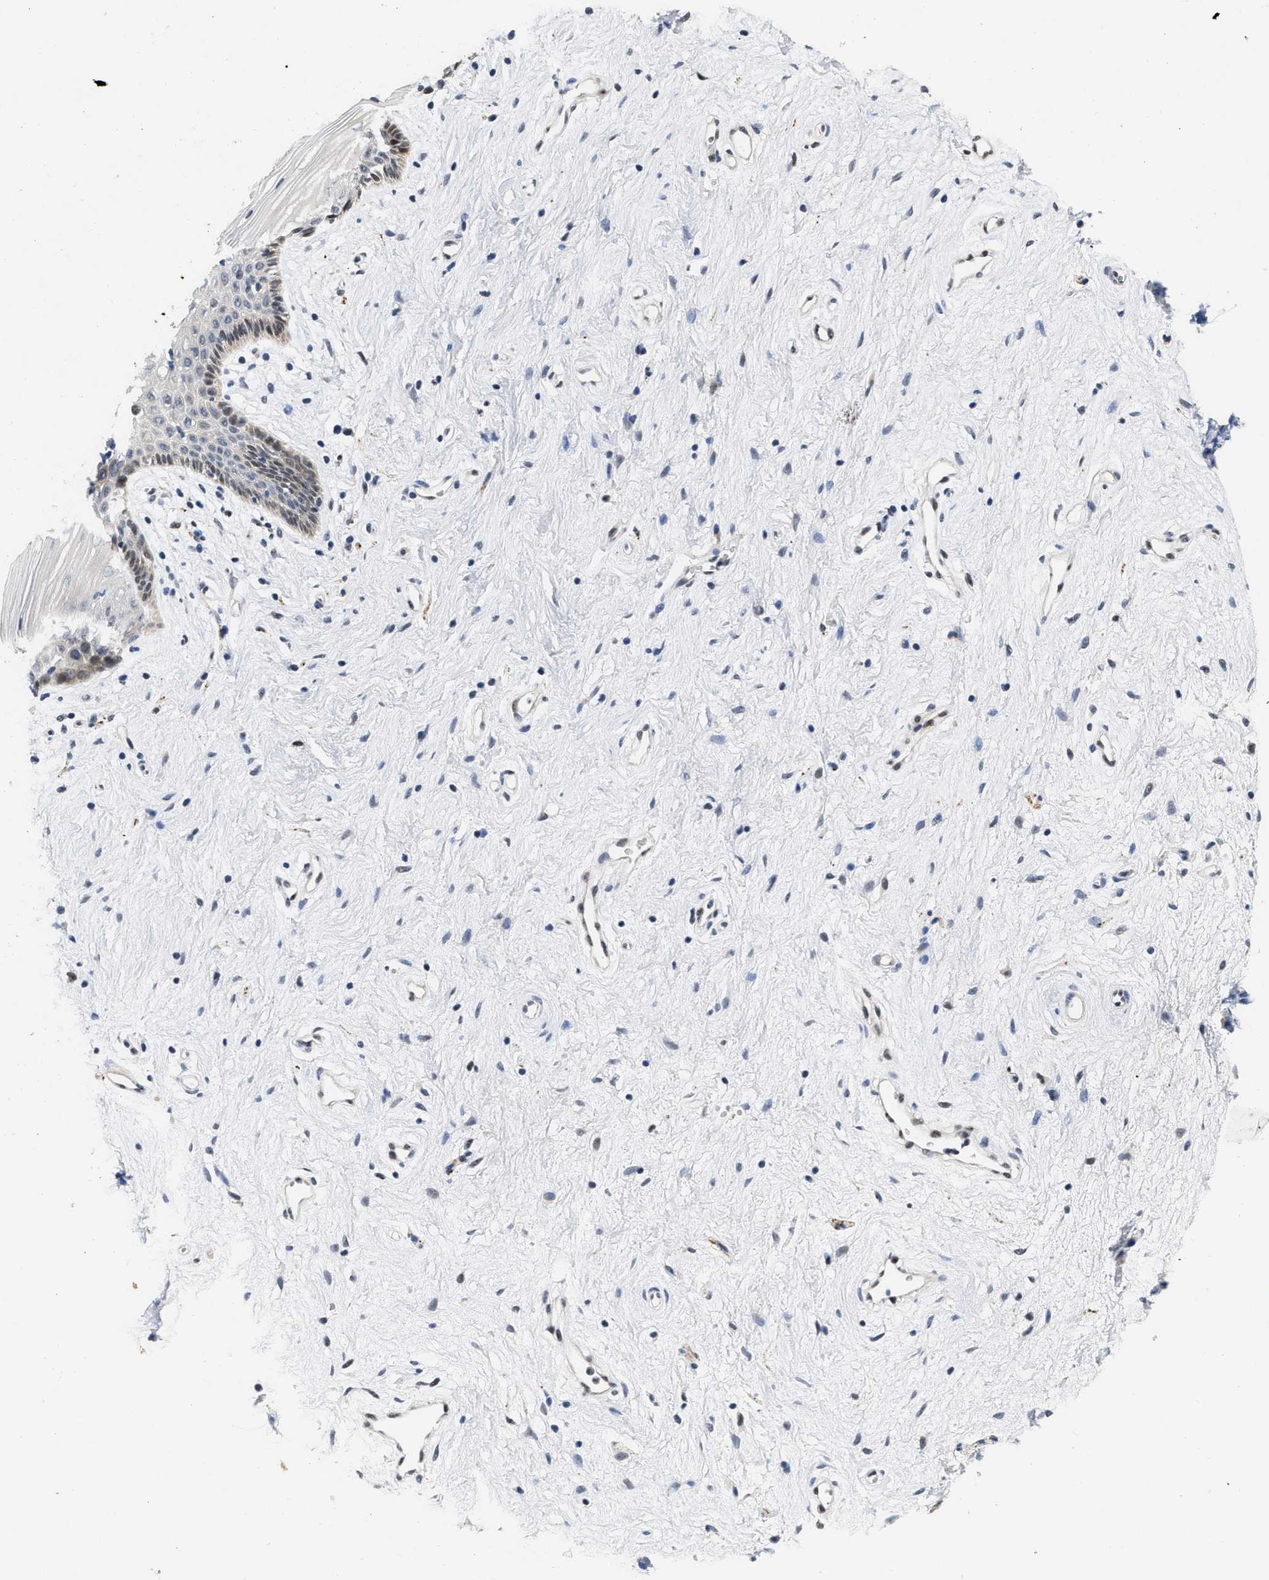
{"staining": {"intensity": "weak", "quantity": "25%-75%", "location": "cytoplasmic/membranous"}, "tissue": "vagina", "cell_type": "Squamous epithelial cells", "image_type": "normal", "snomed": [{"axis": "morphology", "description": "Normal tissue, NOS"}, {"axis": "topography", "description": "Vagina"}], "caption": "A brown stain labels weak cytoplasmic/membranous positivity of a protein in squamous epithelial cells of unremarkable vagina. The staining is performed using DAB brown chromogen to label protein expression. The nuclei are counter-stained blue using hematoxylin.", "gene": "VIP", "patient": {"sex": "female", "age": 44}}